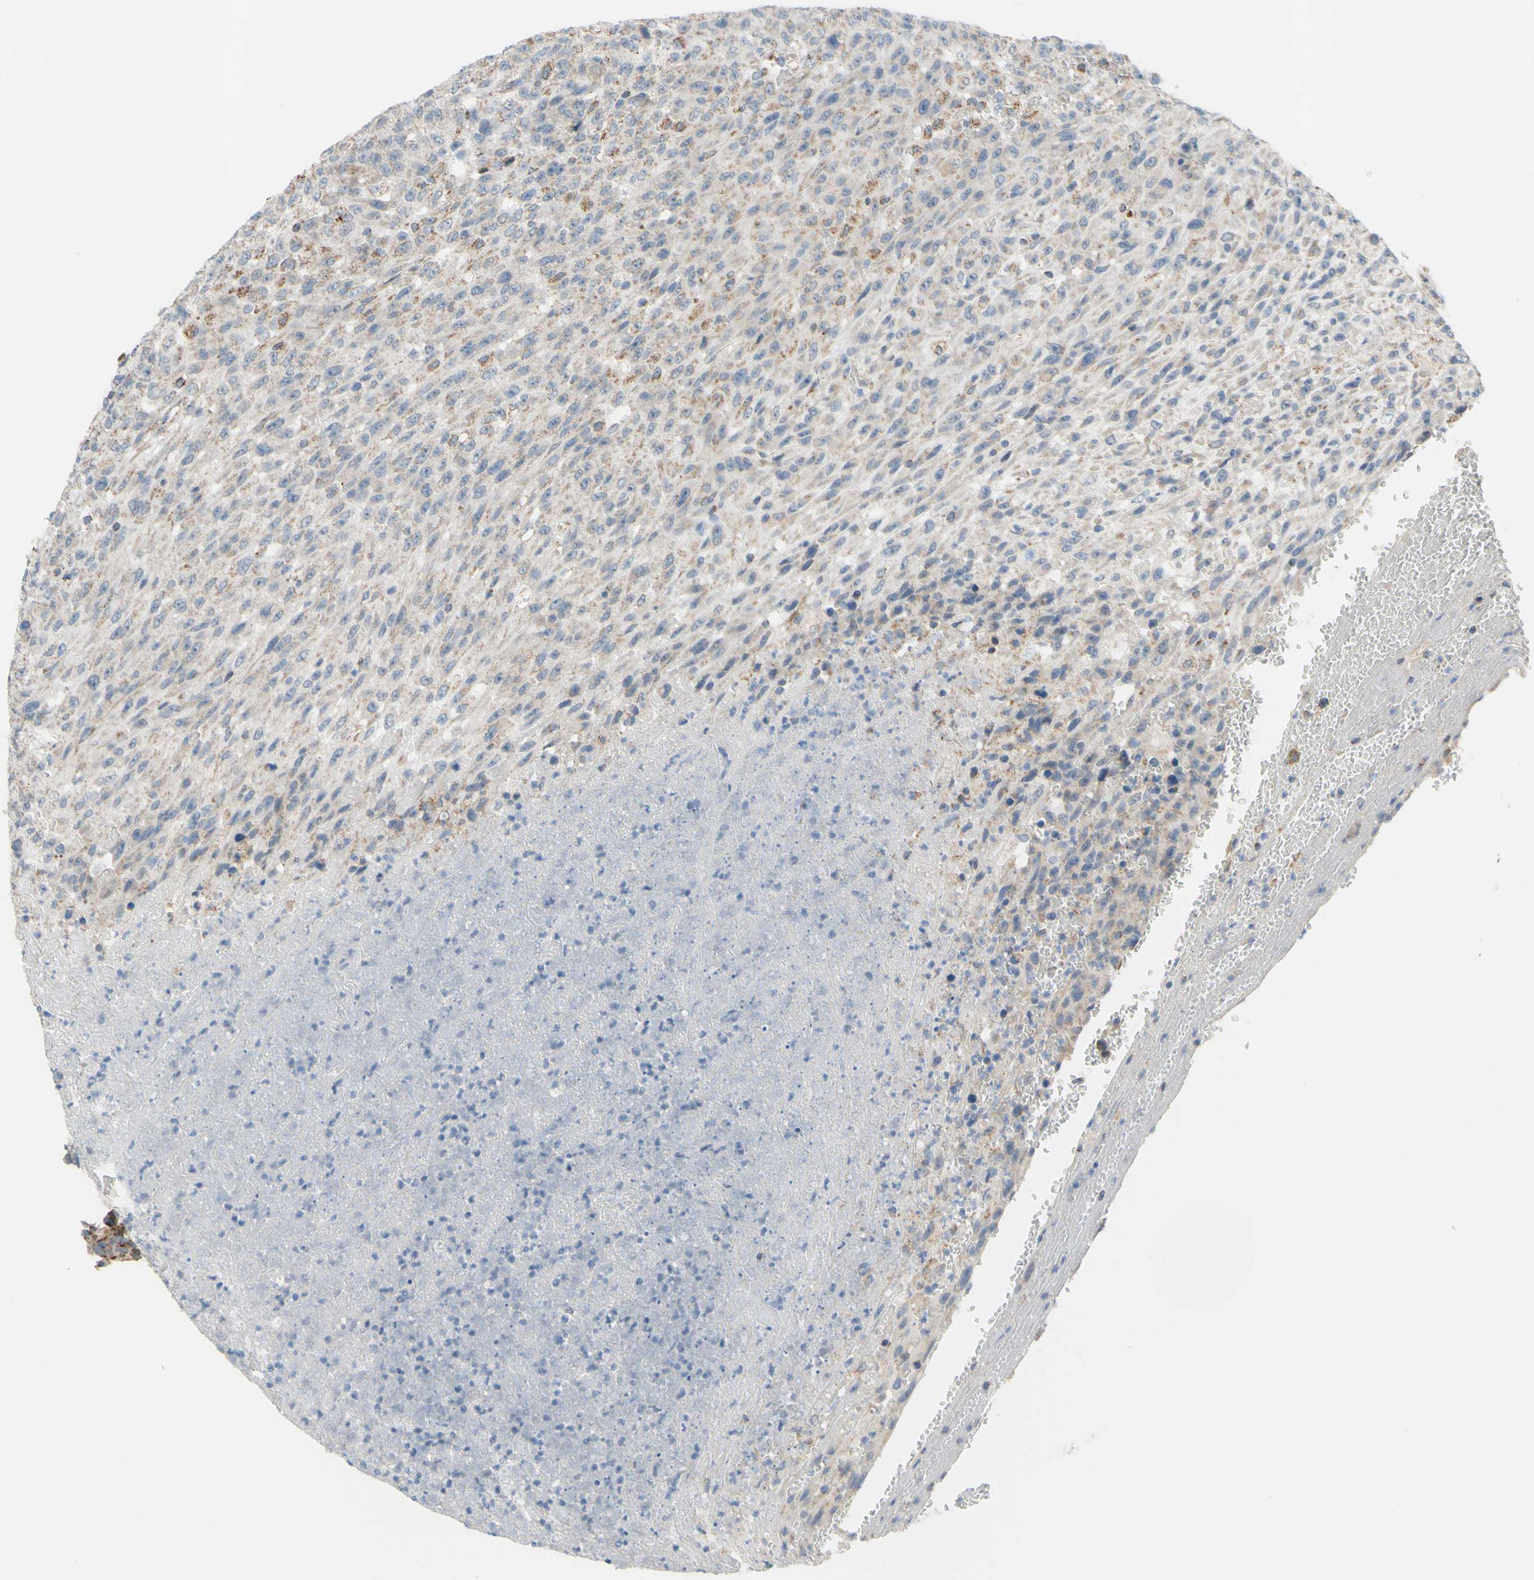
{"staining": {"intensity": "weak", "quantity": "25%-75%", "location": "cytoplasmic/membranous"}, "tissue": "urothelial cancer", "cell_type": "Tumor cells", "image_type": "cancer", "snomed": [{"axis": "morphology", "description": "Urothelial carcinoma, High grade"}, {"axis": "topography", "description": "Urinary bladder"}], "caption": "IHC image of neoplastic tissue: high-grade urothelial carcinoma stained using immunohistochemistry (IHC) shows low levels of weak protein expression localized specifically in the cytoplasmic/membranous of tumor cells, appearing as a cytoplasmic/membranous brown color.", "gene": "GLT8D1", "patient": {"sex": "male", "age": 66}}